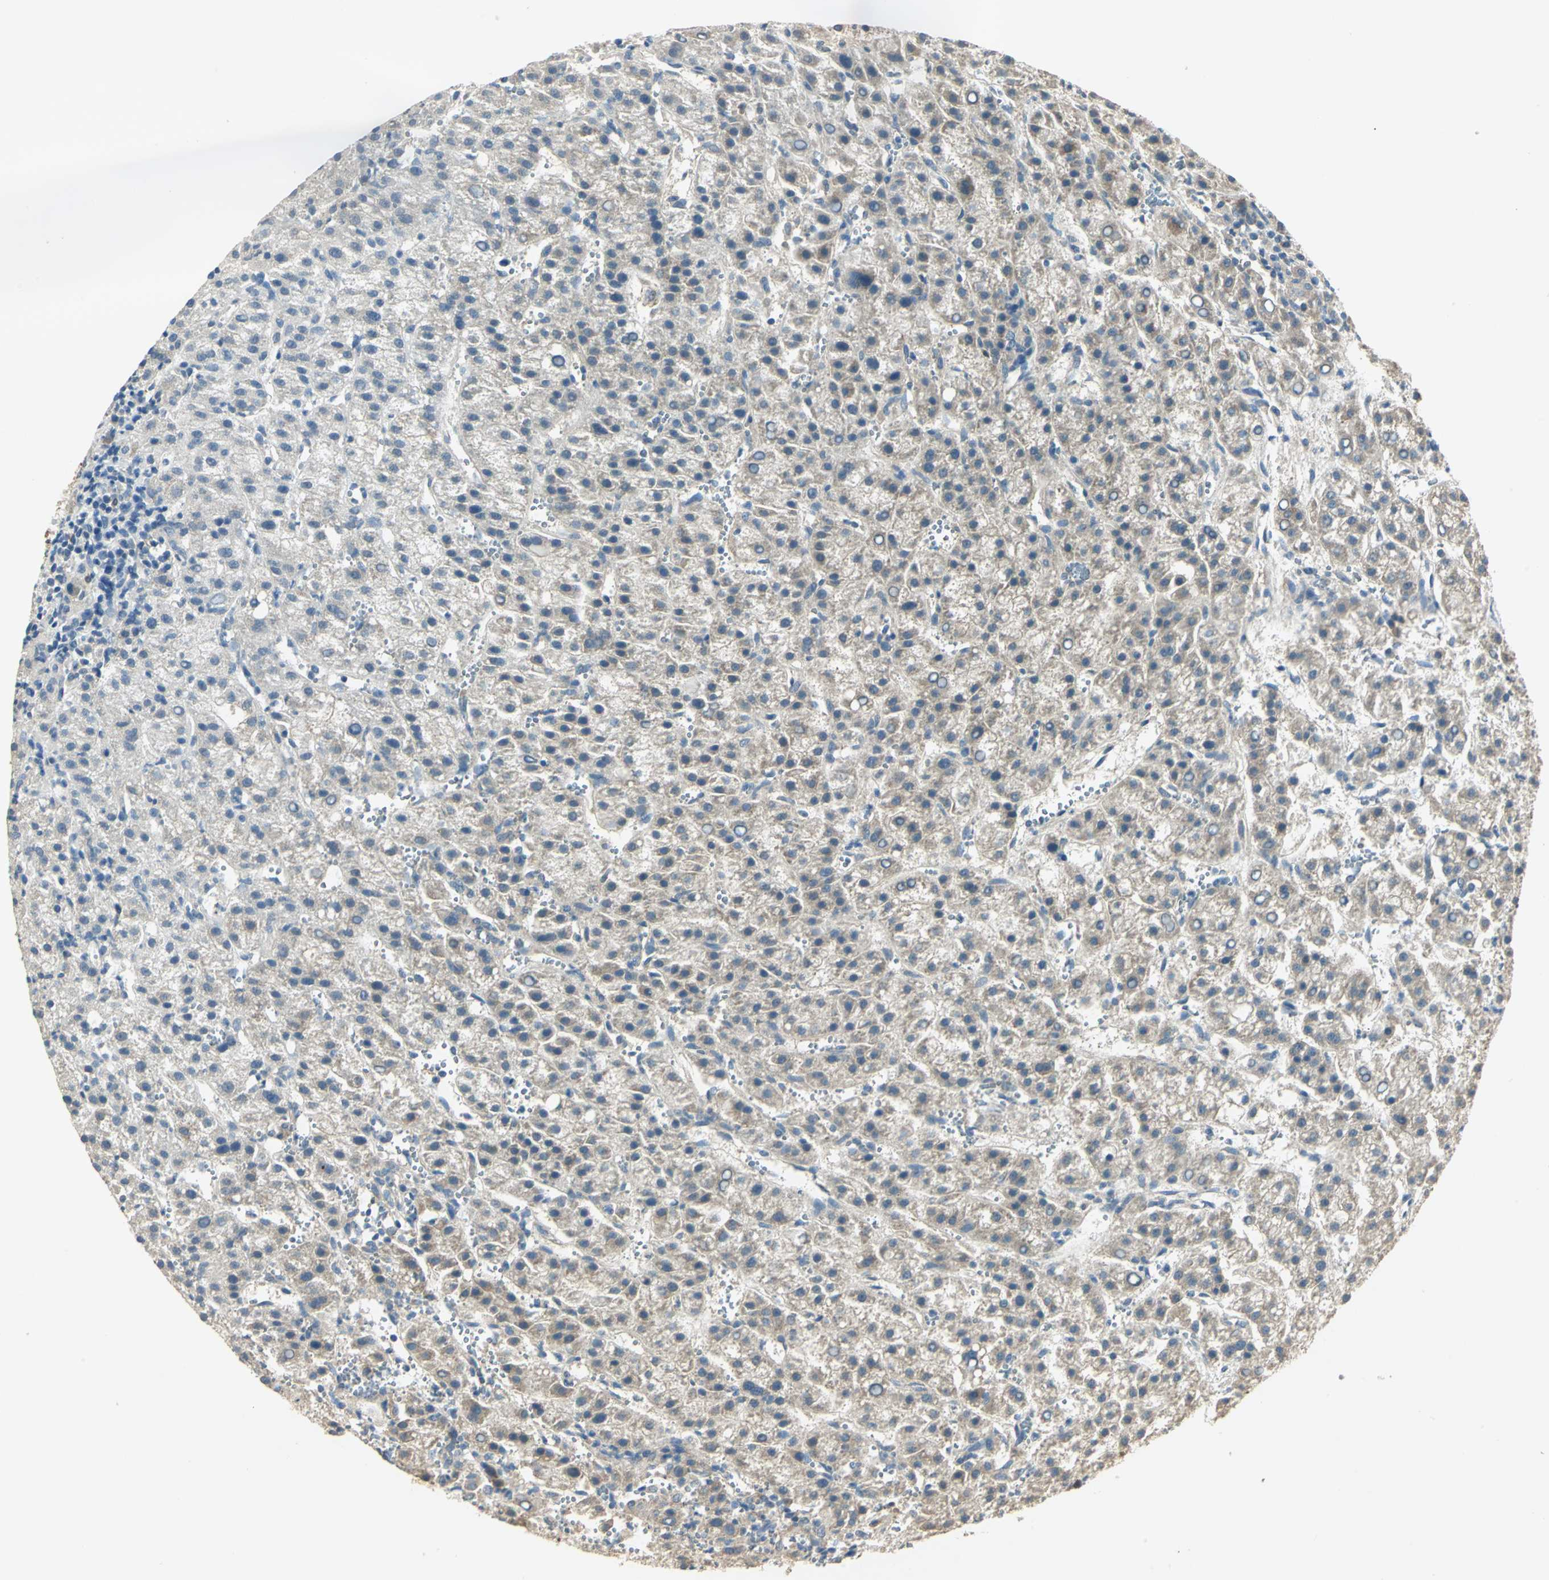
{"staining": {"intensity": "moderate", "quantity": "<25%", "location": "cytoplasmic/membranous"}, "tissue": "liver cancer", "cell_type": "Tumor cells", "image_type": "cancer", "snomed": [{"axis": "morphology", "description": "Carcinoma, Hepatocellular, NOS"}, {"axis": "topography", "description": "Liver"}], "caption": "Immunohistochemical staining of liver cancer exhibits low levels of moderate cytoplasmic/membranous protein staining in about <25% of tumor cells. Using DAB (3,3'-diaminobenzidine) (brown) and hematoxylin (blue) stains, captured at high magnification using brightfield microscopy.", "gene": "SHC2", "patient": {"sex": "female", "age": 58}}